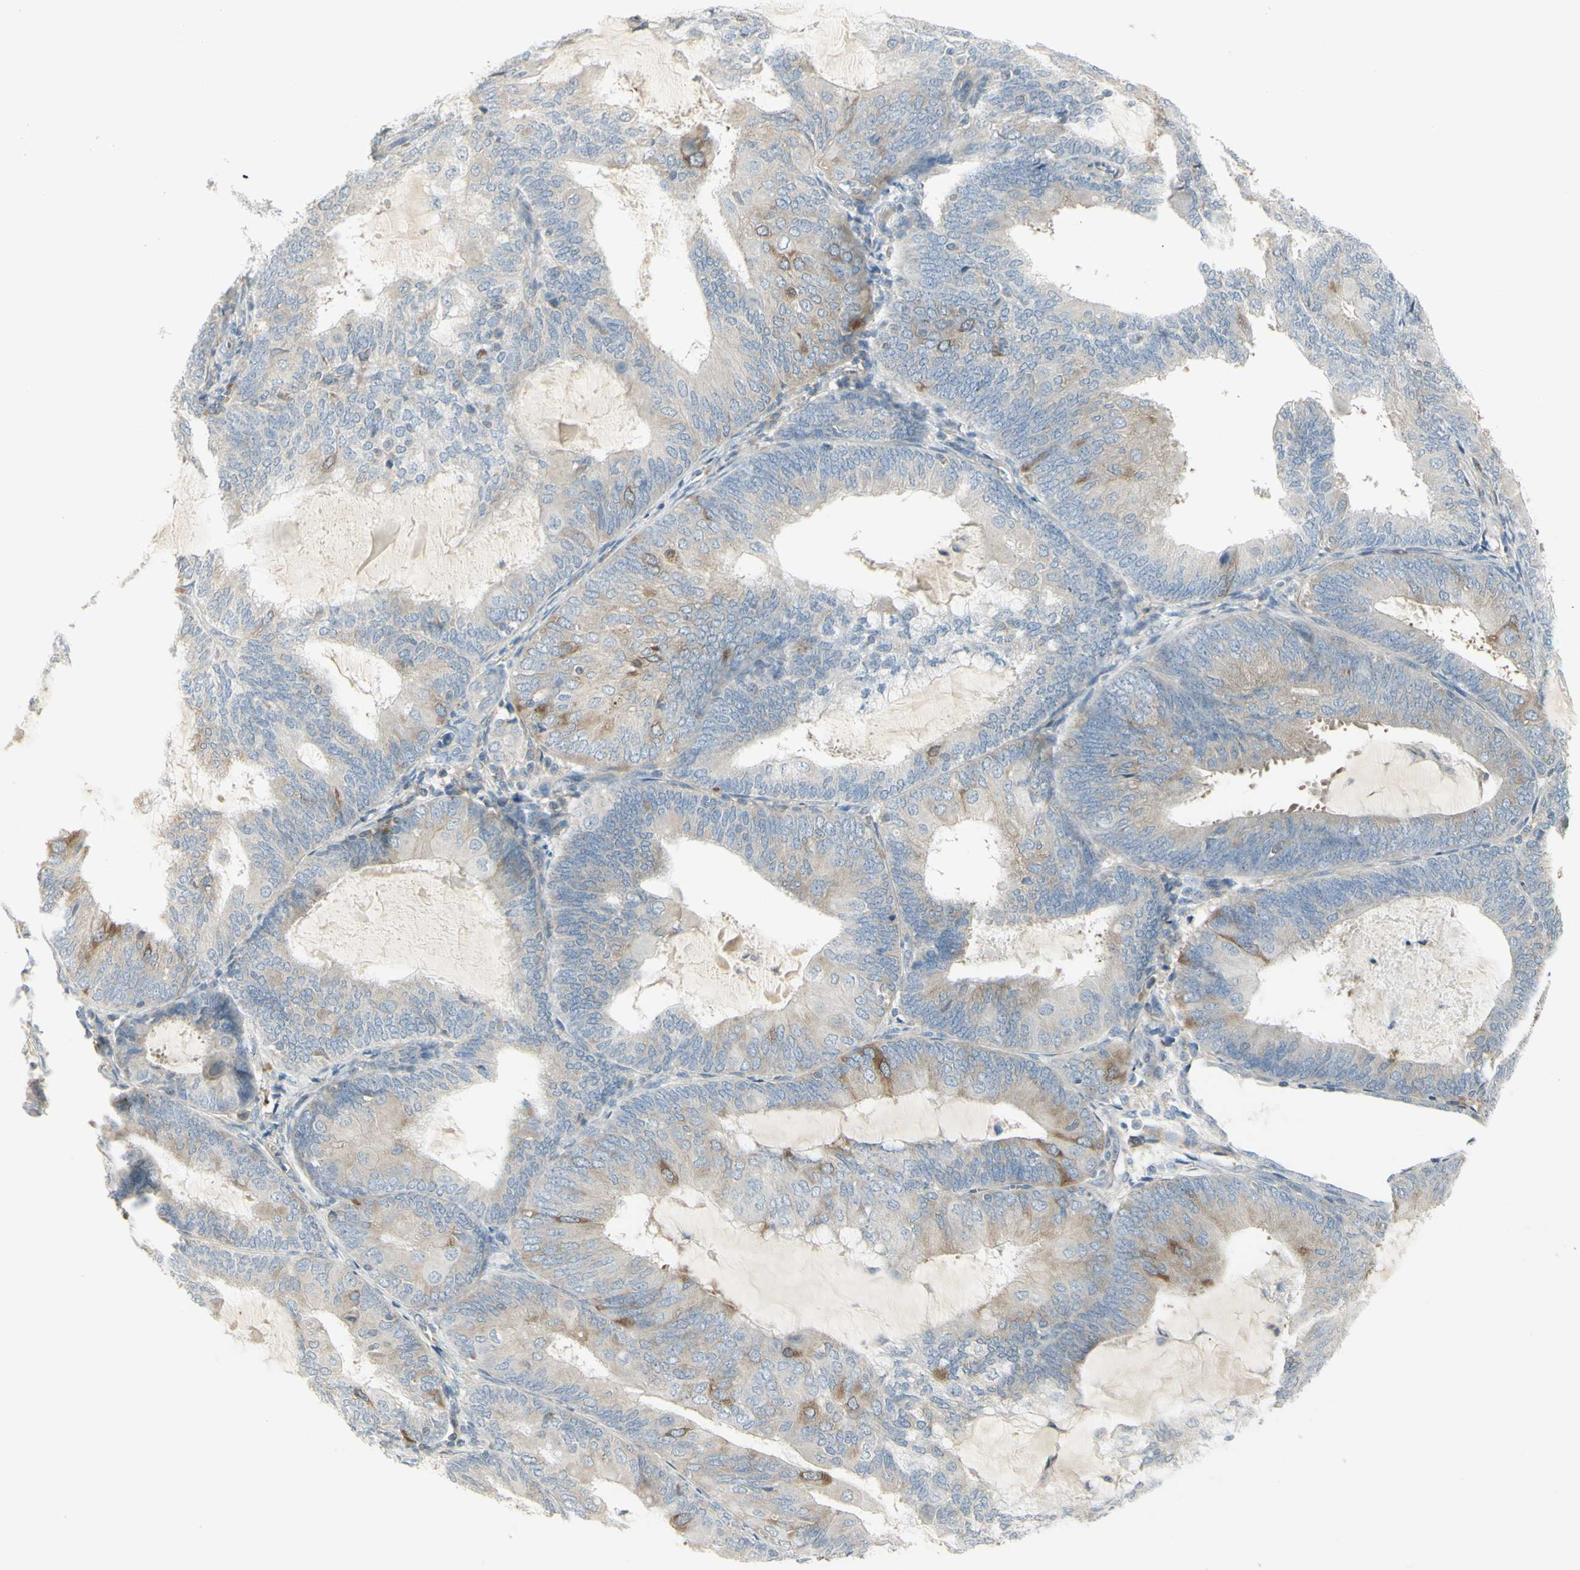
{"staining": {"intensity": "moderate", "quantity": "<25%", "location": "cytoplasmic/membranous"}, "tissue": "endometrial cancer", "cell_type": "Tumor cells", "image_type": "cancer", "snomed": [{"axis": "morphology", "description": "Adenocarcinoma, NOS"}, {"axis": "topography", "description": "Endometrium"}], "caption": "Protein positivity by immunohistochemistry exhibits moderate cytoplasmic/membranous expression in approximately <25% of tumor cells in endometrial adenocarcinoma.", "gene": "CCNB2", "patient": {"sex": "female", "age": 81}}